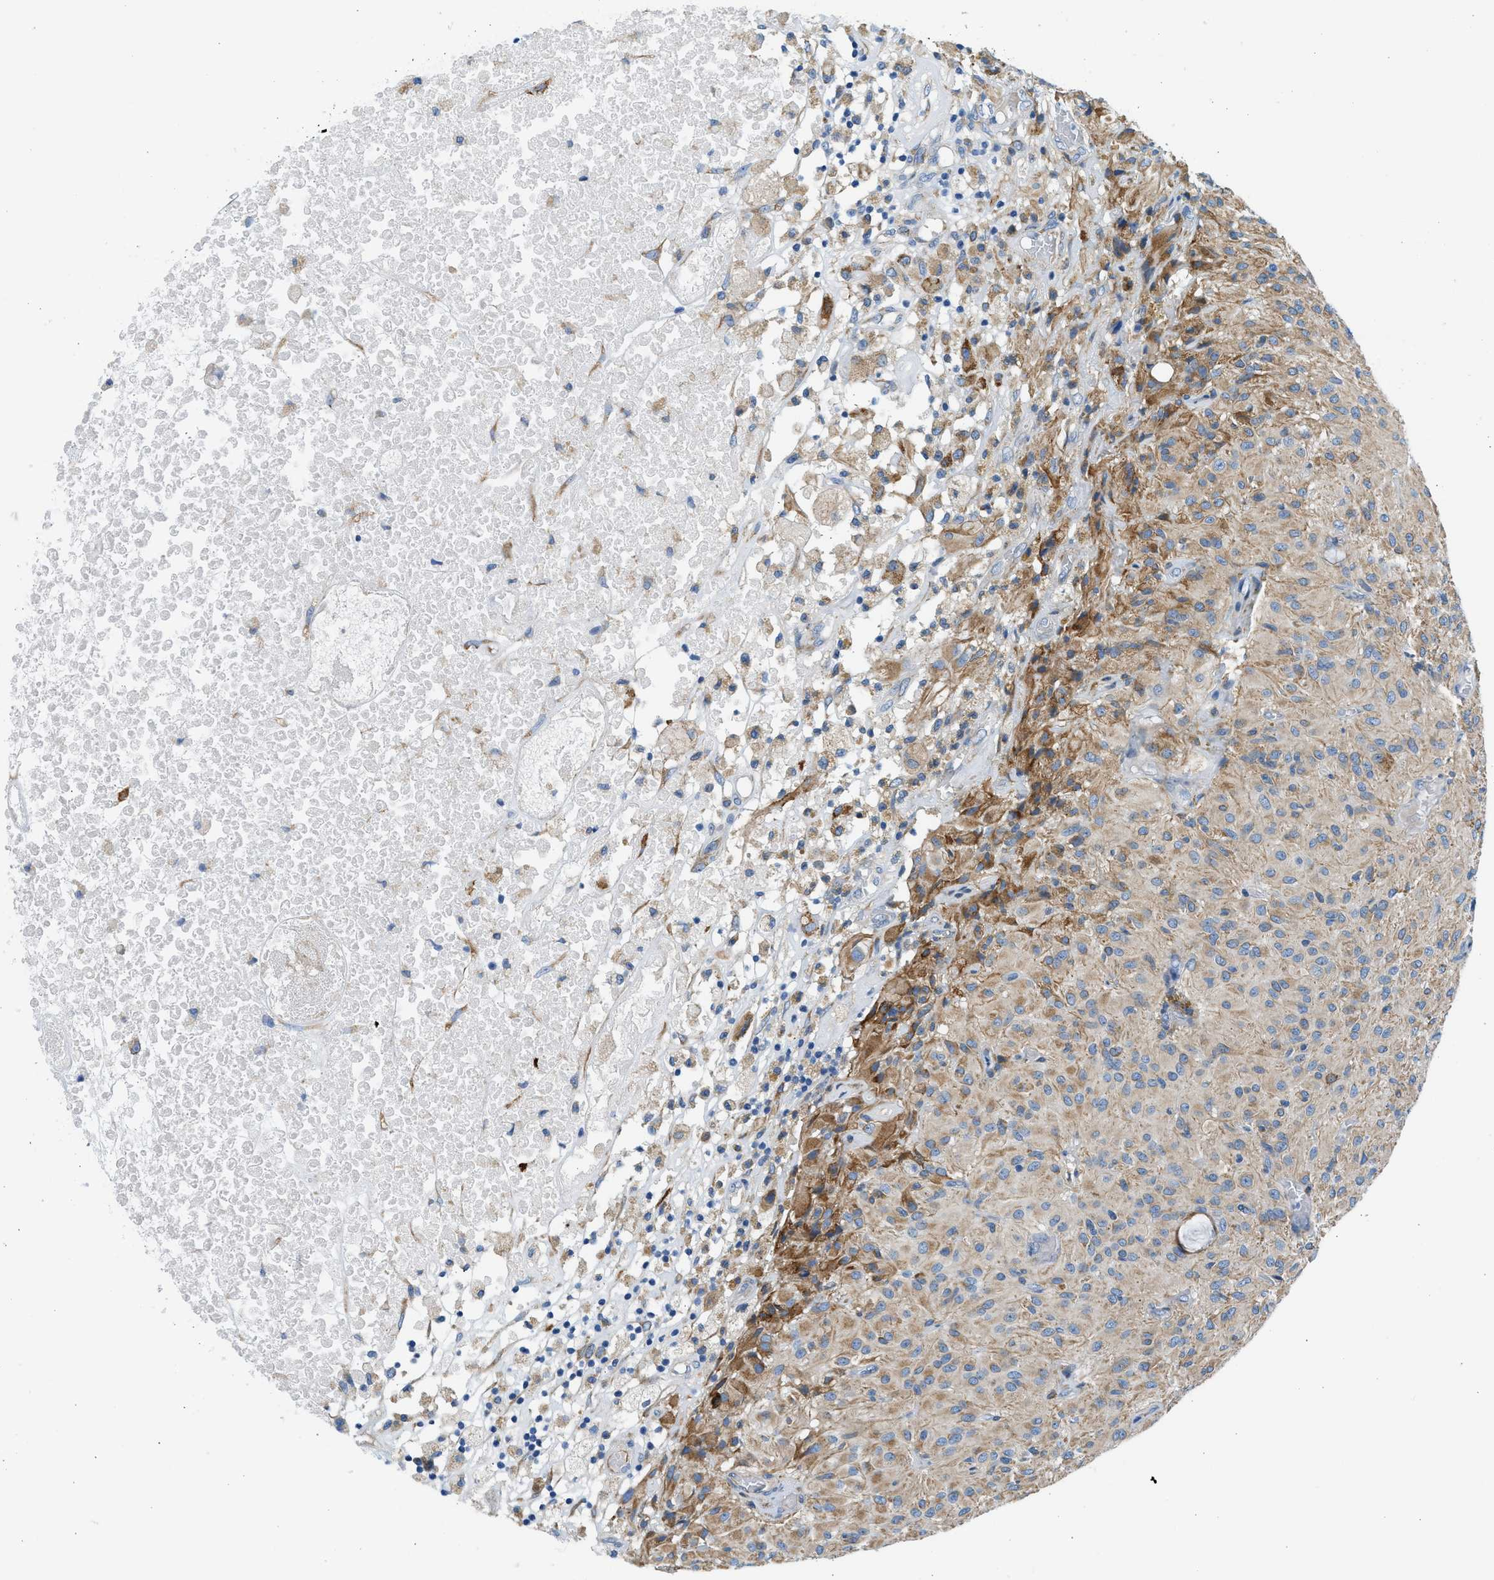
{"staining": {"intensity": "weak", "quantity": "25%-75%", "location": "cytoplasmic/membranous"}, "tissue": "glioma", "cell_type": "Tumor cells", "image_type": "cancer", "snomed": [{"axis": "morphology", "description": "Glioma, malignant, High grade"}, {"axis": "topography", "description": "Brain"}], "caption": "Protein analysis of malignant high-grade glioma tissue shows weak cytoplasmic/membranous expression in about 25%-75% of tumor cells.", "gene": "CNTN6", "patient": {"sex": "female", "age": 59}}